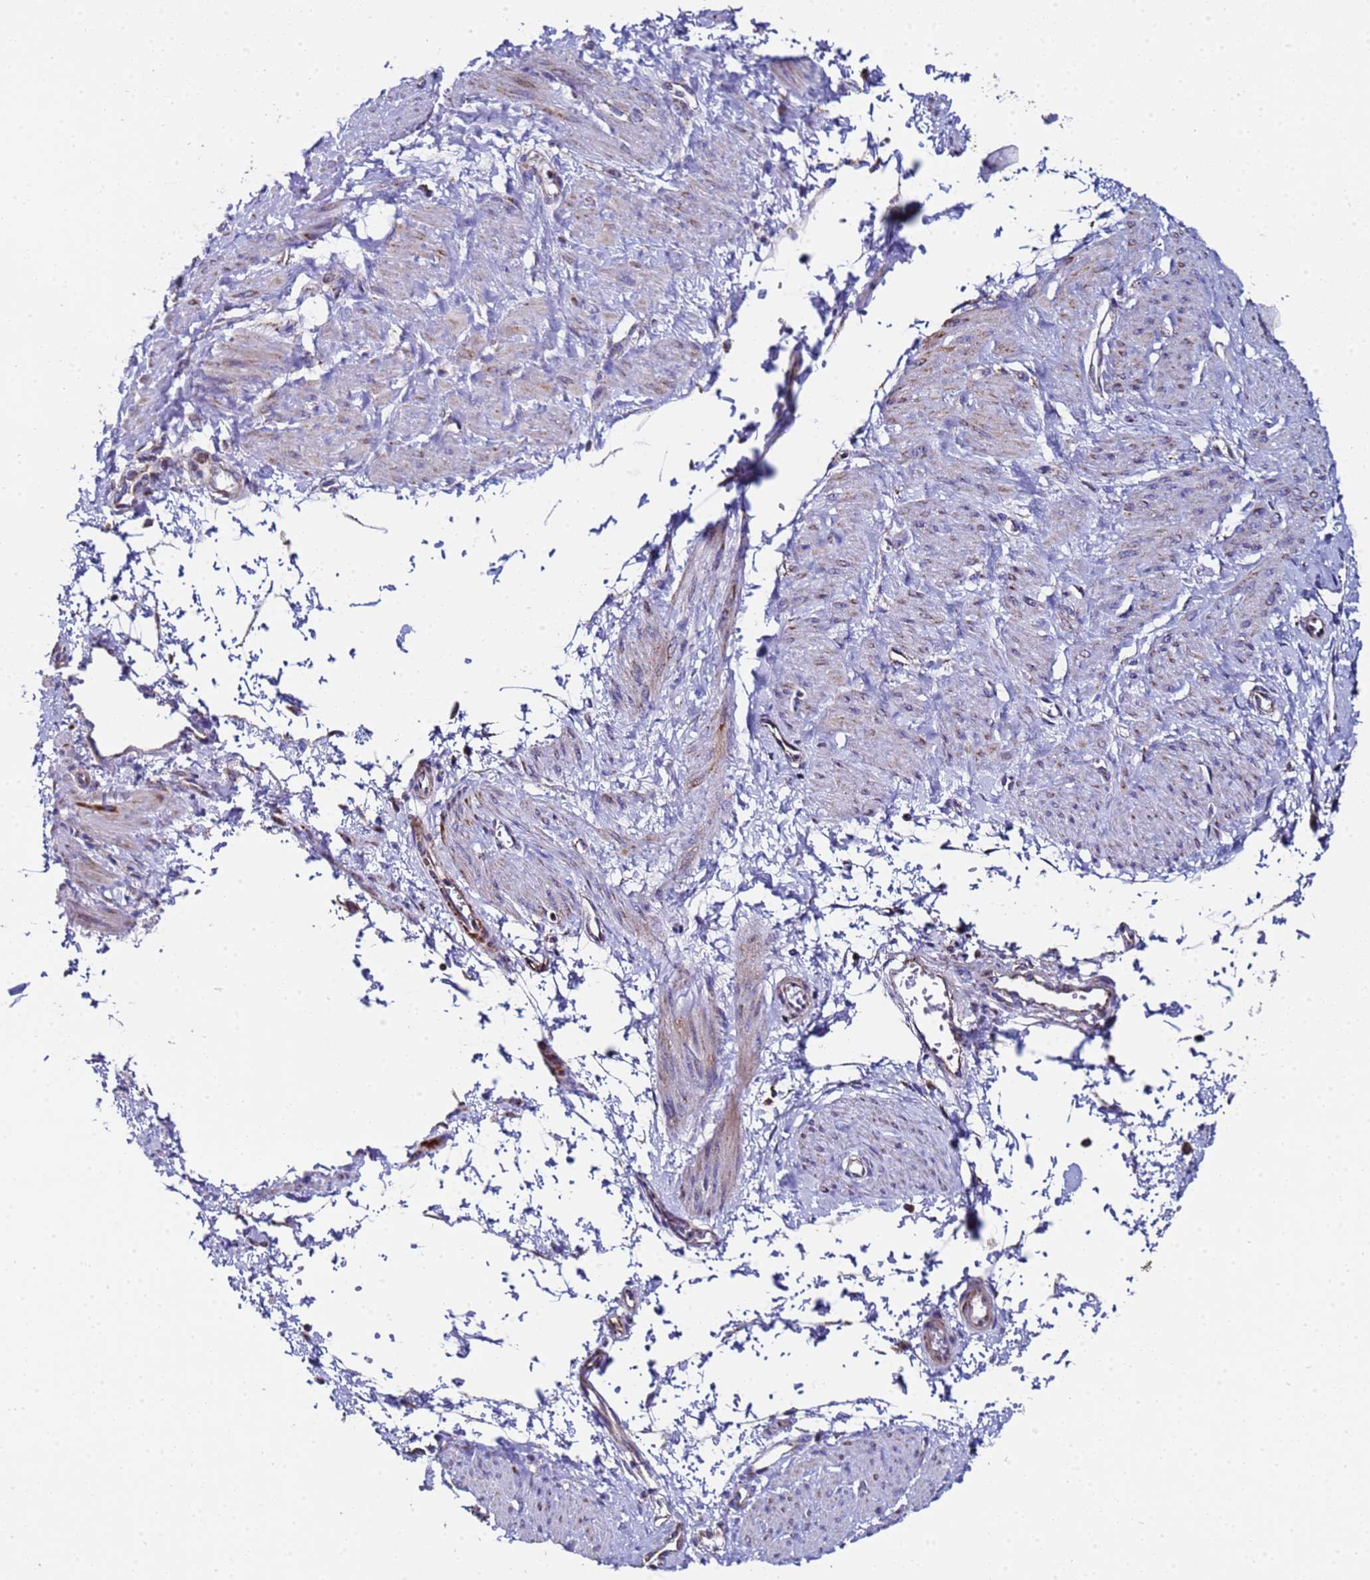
{"staining": {"intensity": "moderate", "quantity": "<25%", "location": "cytoplasmic/membranous"}, "tissue": "smooth muscle", "cell_type": "Smooth muscle cells", "image_type": "normal", "snomed": [{"axis": "morphology", "description": "Normal tissue, NOS"}, {"axis": "topography", "description": "Smooth muscle"}, {"axis": "topography", "description": "Uterus"}], "caption": "Immunohistochemical staining of normal smooth muscle shows moderate cytoplasmic/membranous protein expression in approximately <25% of smooth muscle cells.", "gene": "MRPS12", "patient": {"sex": "female", "age": 39}}